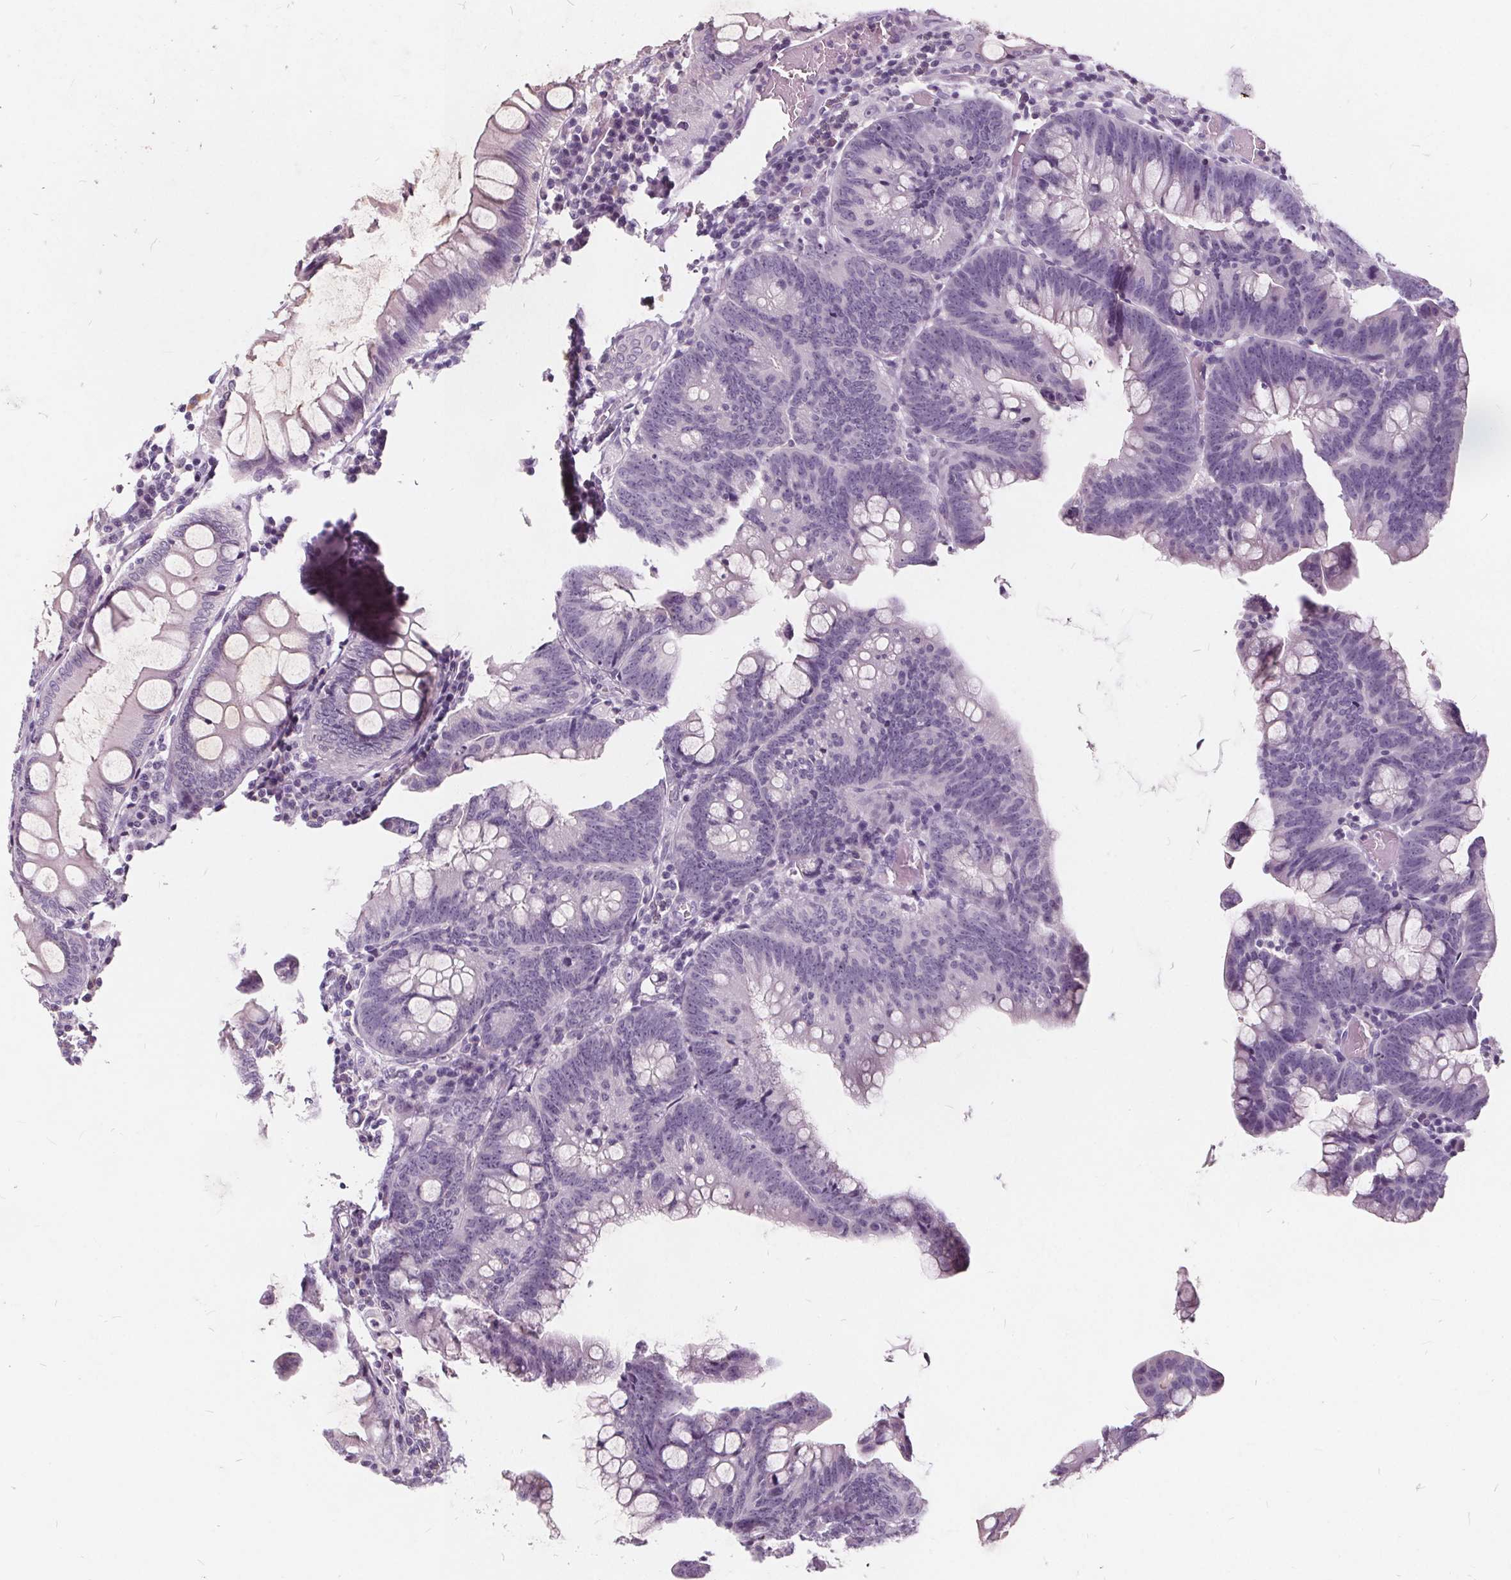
{"staining": {"intensity": "negative", "quantity": "none", "location": "none"}, "tissue": "colorectal cancer", "cell_type": "Tumor cells", "image_type": "cancer", "snomed": [{"axis": "morphology", "description": "Adenocarcinoma, NOS"}, {"axis": "topography", "description": "Colon"}], "caption": "This is an immunohistochemistry (IHC) photomicrograph of human colorectal adenocarcinoma. There is no positivity in tumor cells.", "gene": "PLA2G2E", "patient": {"sex": "male", "age": 62}}